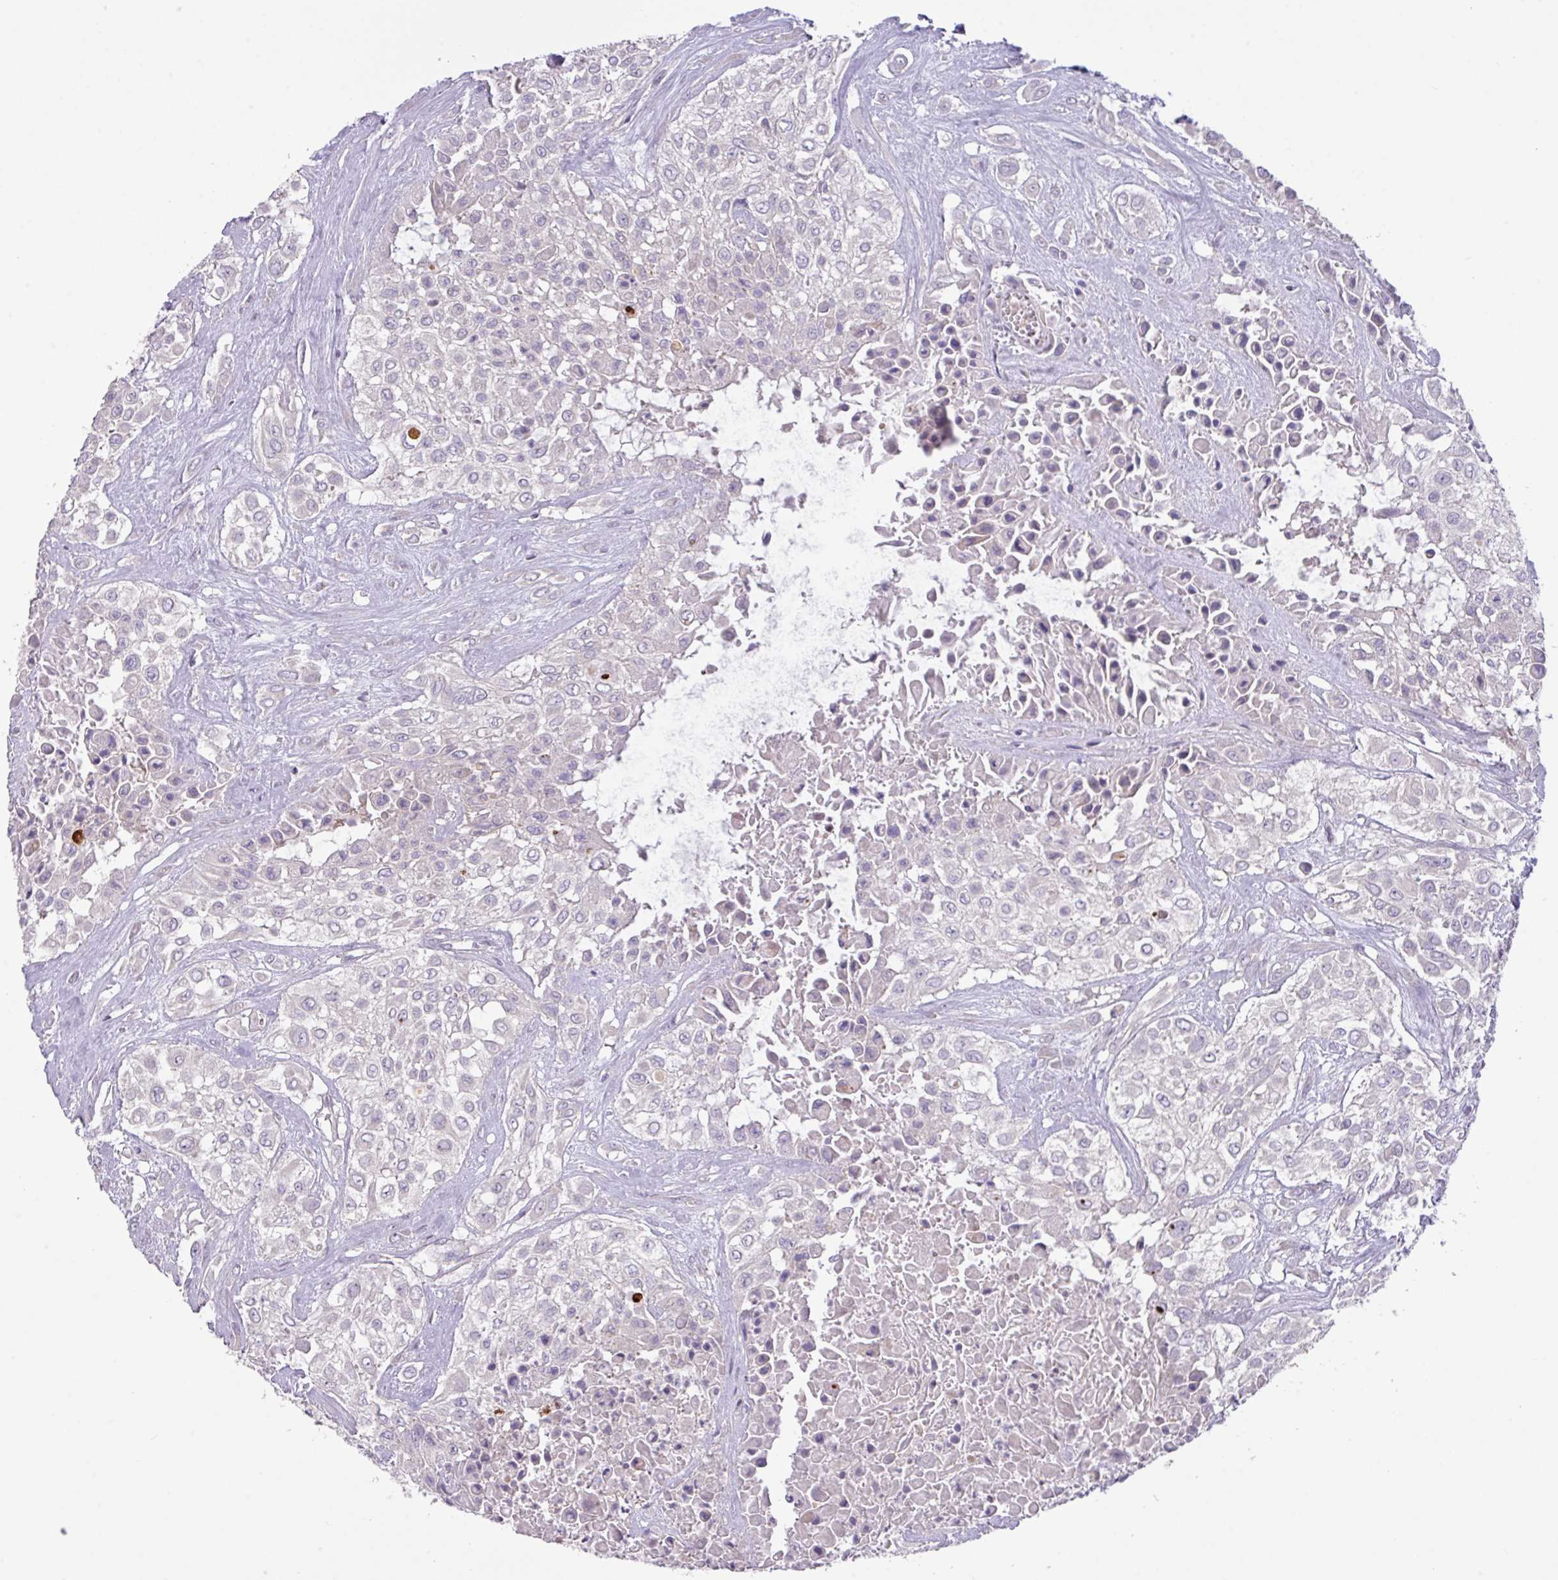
{"staining": {"intensity": "negative", "quantity": "none", "location": "none"}, "tissue": "urothelial cancer", "cell_type": "Tumor cells", "image_type": "cancer", "snomed": [{"axis": "morphology", "description": "Urothelial carcinoma, High grade"}, {"axis": "topography", "description": "Urinary bladder"}], "caption": "The micrograph displays no staining of tumor cells in high-grade urothelial carcinoma.", "gene": "ZNF394", "patient": {"sex": "male", "age": 67}}